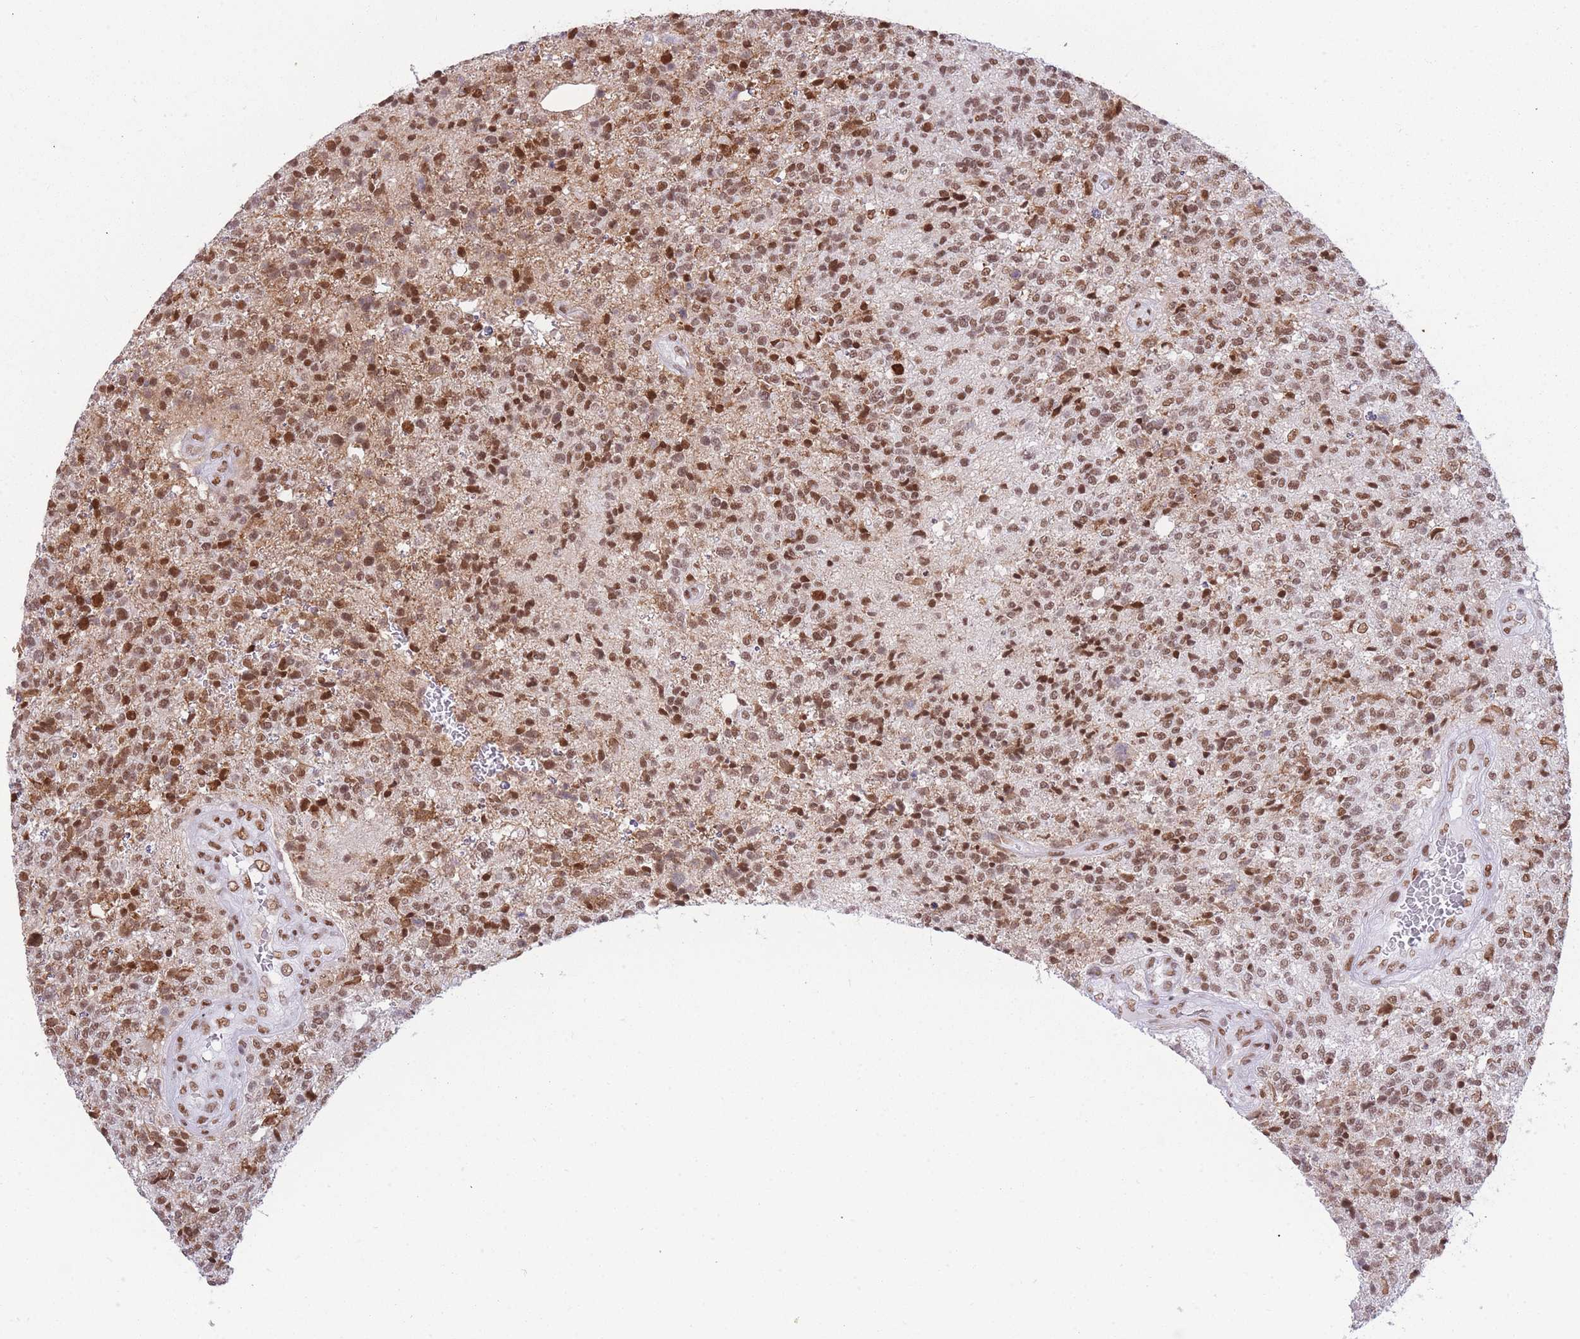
{"staining": {"intensity": "moderate", "quantity": ">75%", "location": "nuclear"}, "tissue": "glioma", "cell_type": "Tumor cells", "image_type": "cancer", "snomed": [{"axis": "morphology", "description": "Glioma, malignant, High grade"}, {"axis": "topography", "description": "Brain"}], "caption": "Protein staining of malignant high-grade glioma tissue exhibits moderate nuclear positivity in approximately >75% of tumor cells. Immunohistochemistry (ihc) stains the protein in brown and the nuclei are stained blue.", "gene": "HNRNPUL1", "patient": {"sex": "male", "age": 56}}